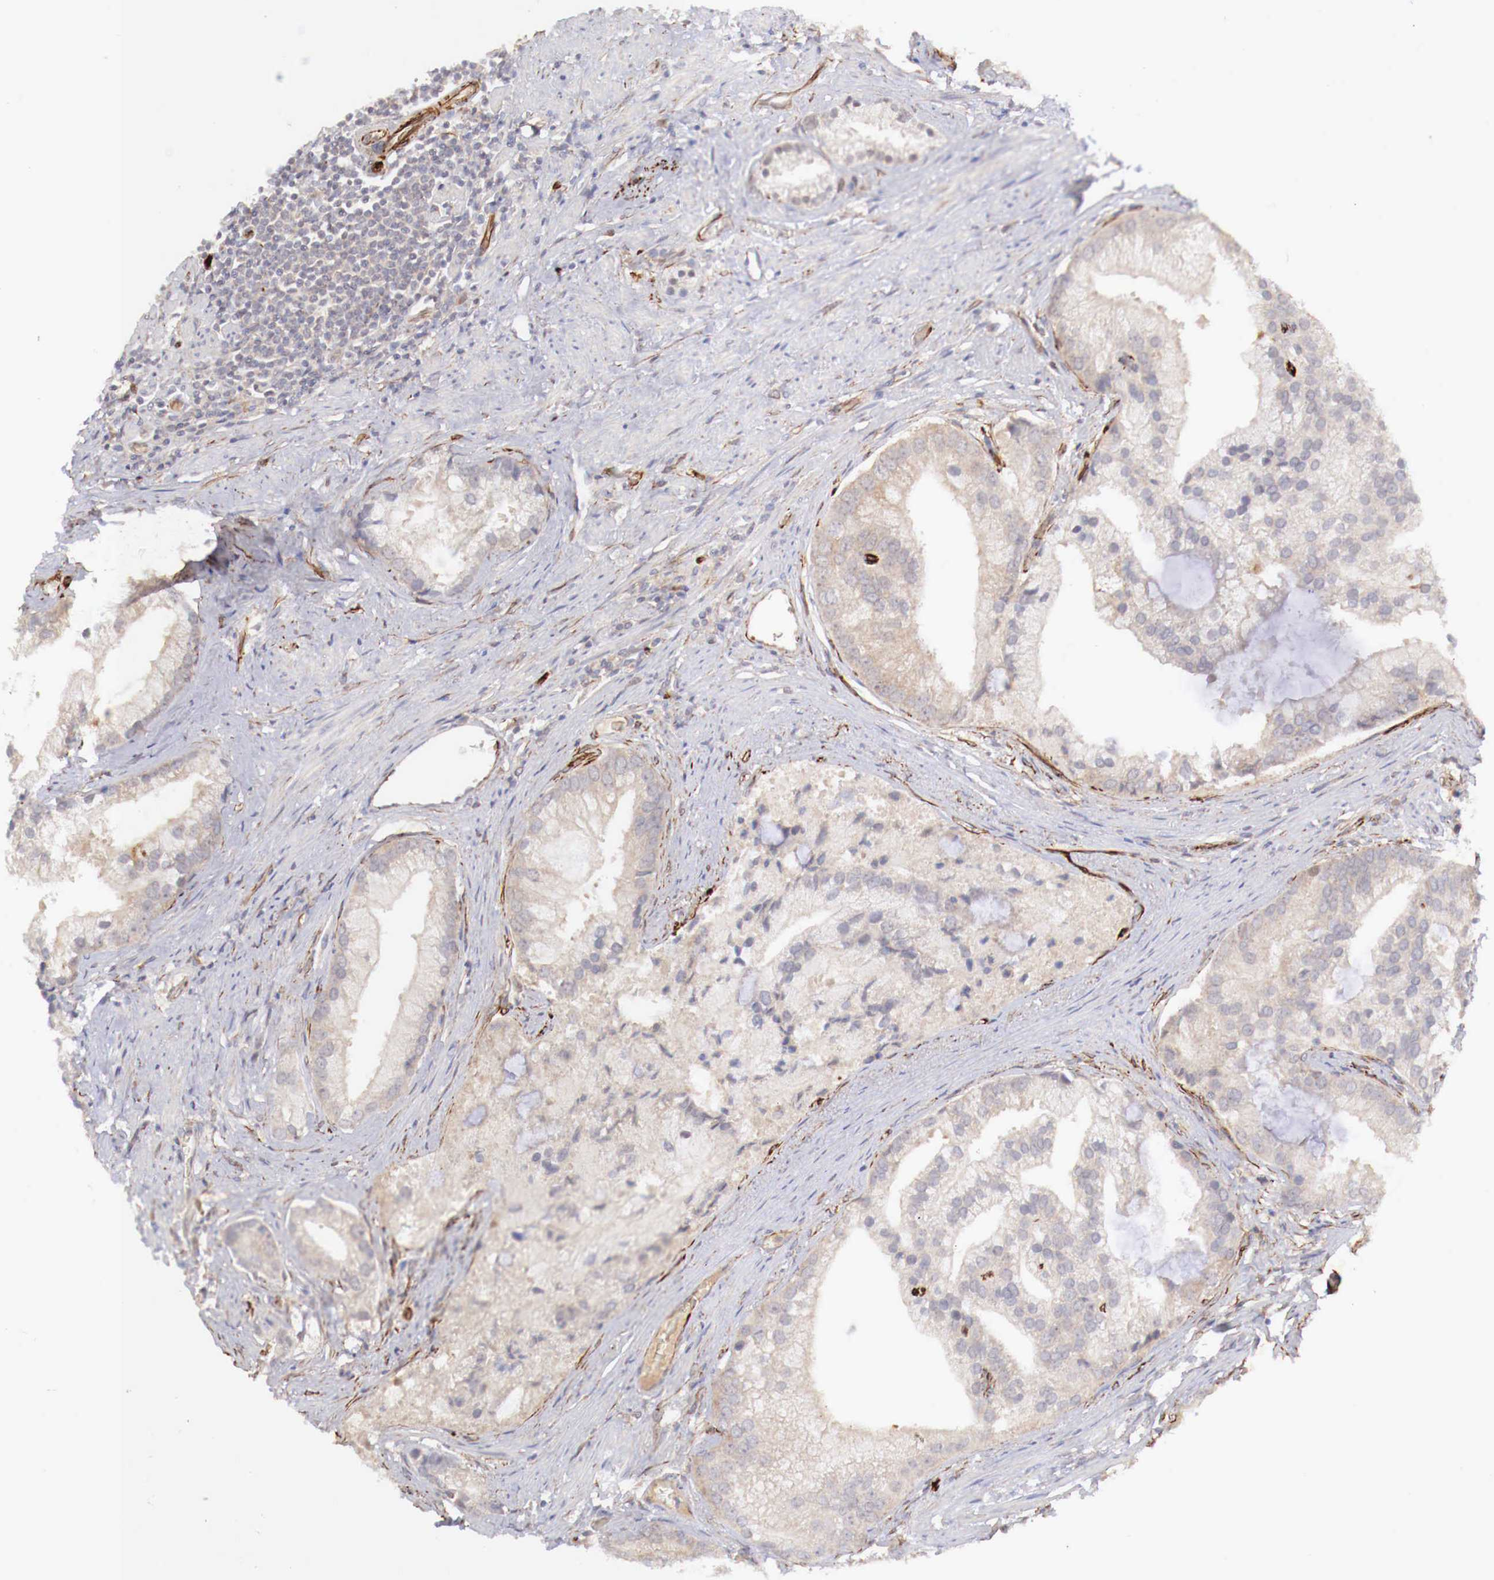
{"staining": {"intensity": "negative", "quantity": "none", "location": "none"}, "tissue": "prostate cancer", "cell_type": "Tumor cells", "image_type": "cancer", "snomed": [{"axis": "morphology", "description": "Adenocarcinoma, Low grade"}, {"axis": "topography", "description": "Prostate"}], "caption": "IHC image of neoplastic tissue: human low-grade adenocarcinoma (prostate) stained with DAB displays no significant protein expression in tumor cells.", "gene": "WT1", "patient": {"sex": "male", "age": 71}}